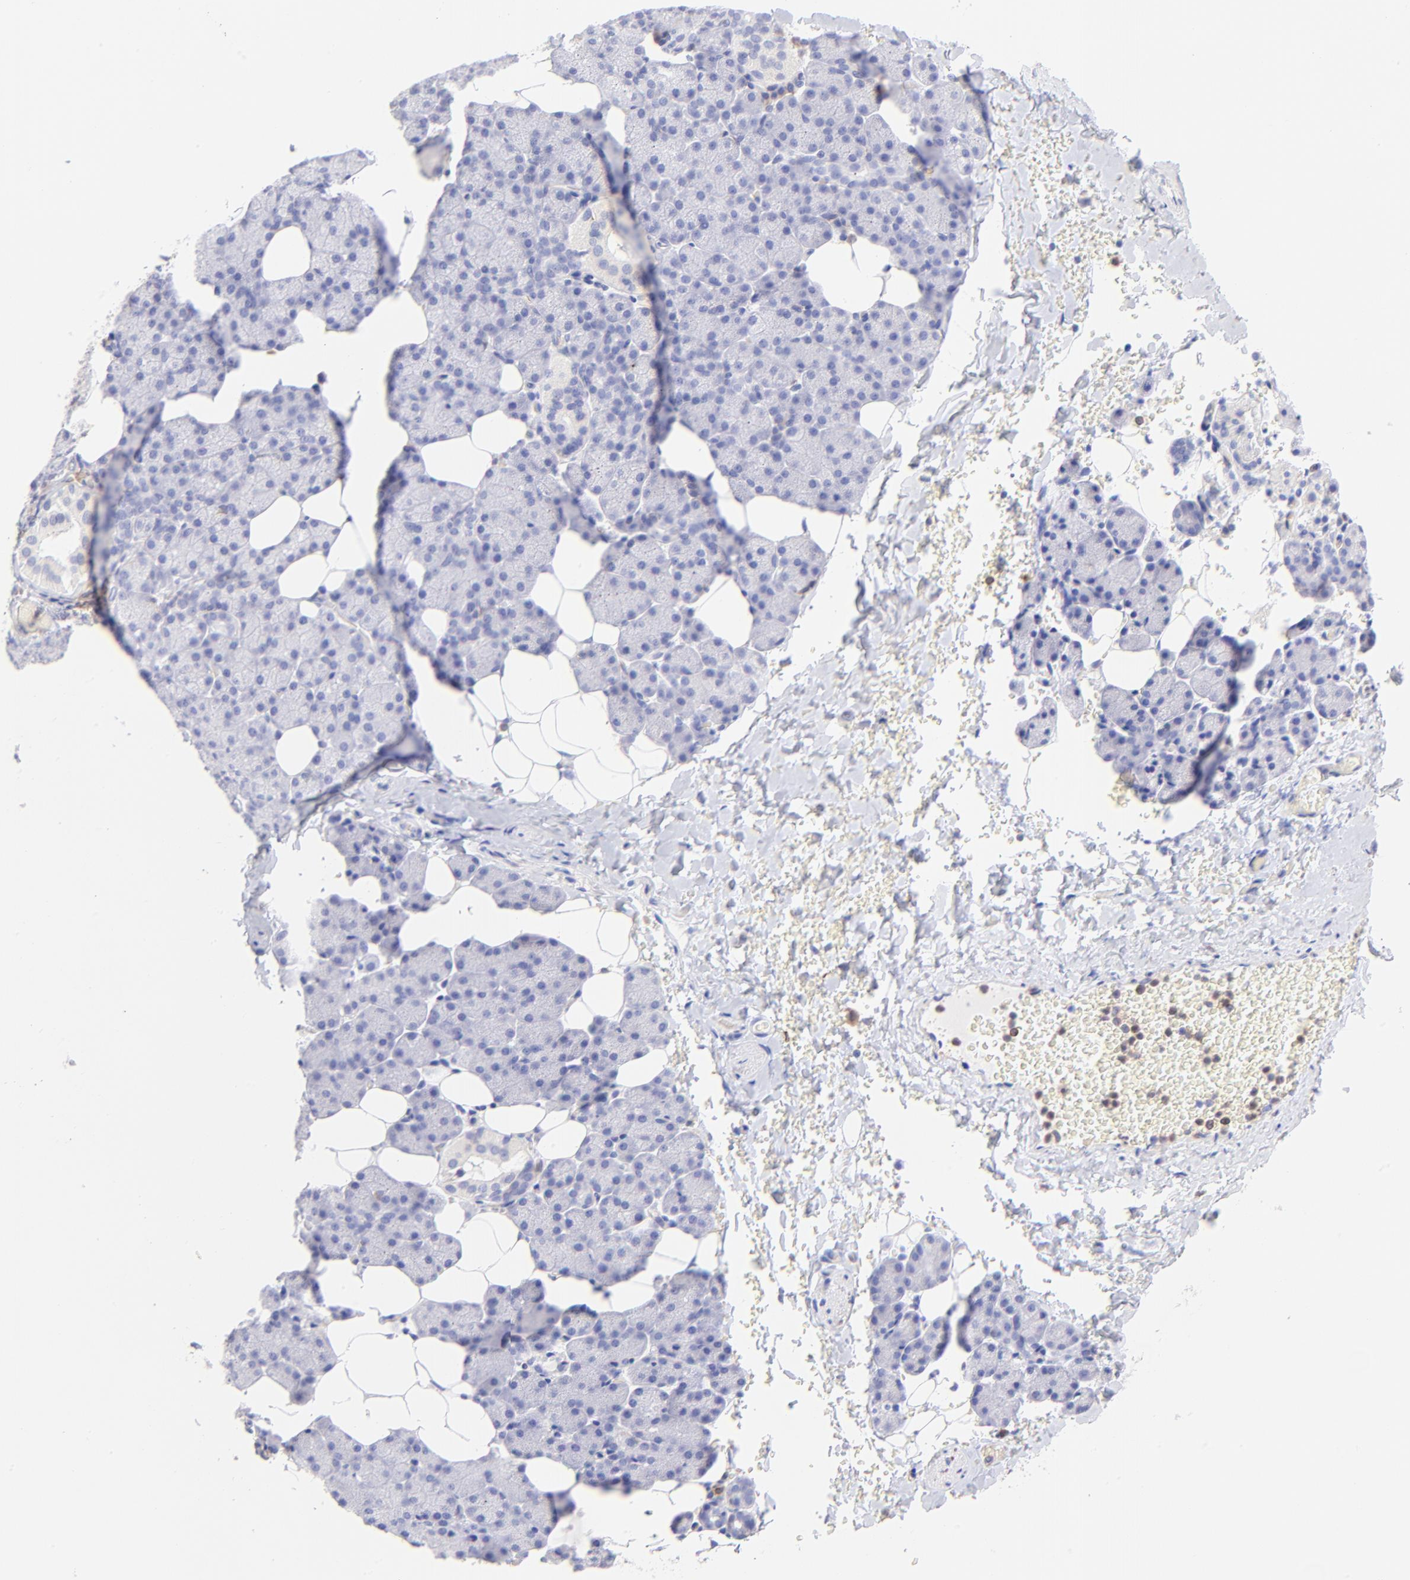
{"staining": {"intensity": "negative", "quantity": "none", "location": "none"}, "tissue": "salivary gland", "cell_type": "Glandular cells", "image_type": "normal", "snomed": [{"axis": "morphology", "description": "Normal tissue, NOS"}, {"axis": "topography", "description": "Lymph node"}, {"axis": "topography", "description": "Salivary gland"}], "caption": "DAB immunohistochemical staining of normal salivary gland displays no significant positivity in glandular cells.", "gene": "IRAG2", "patient": {"sex": "male", "age": 8}}